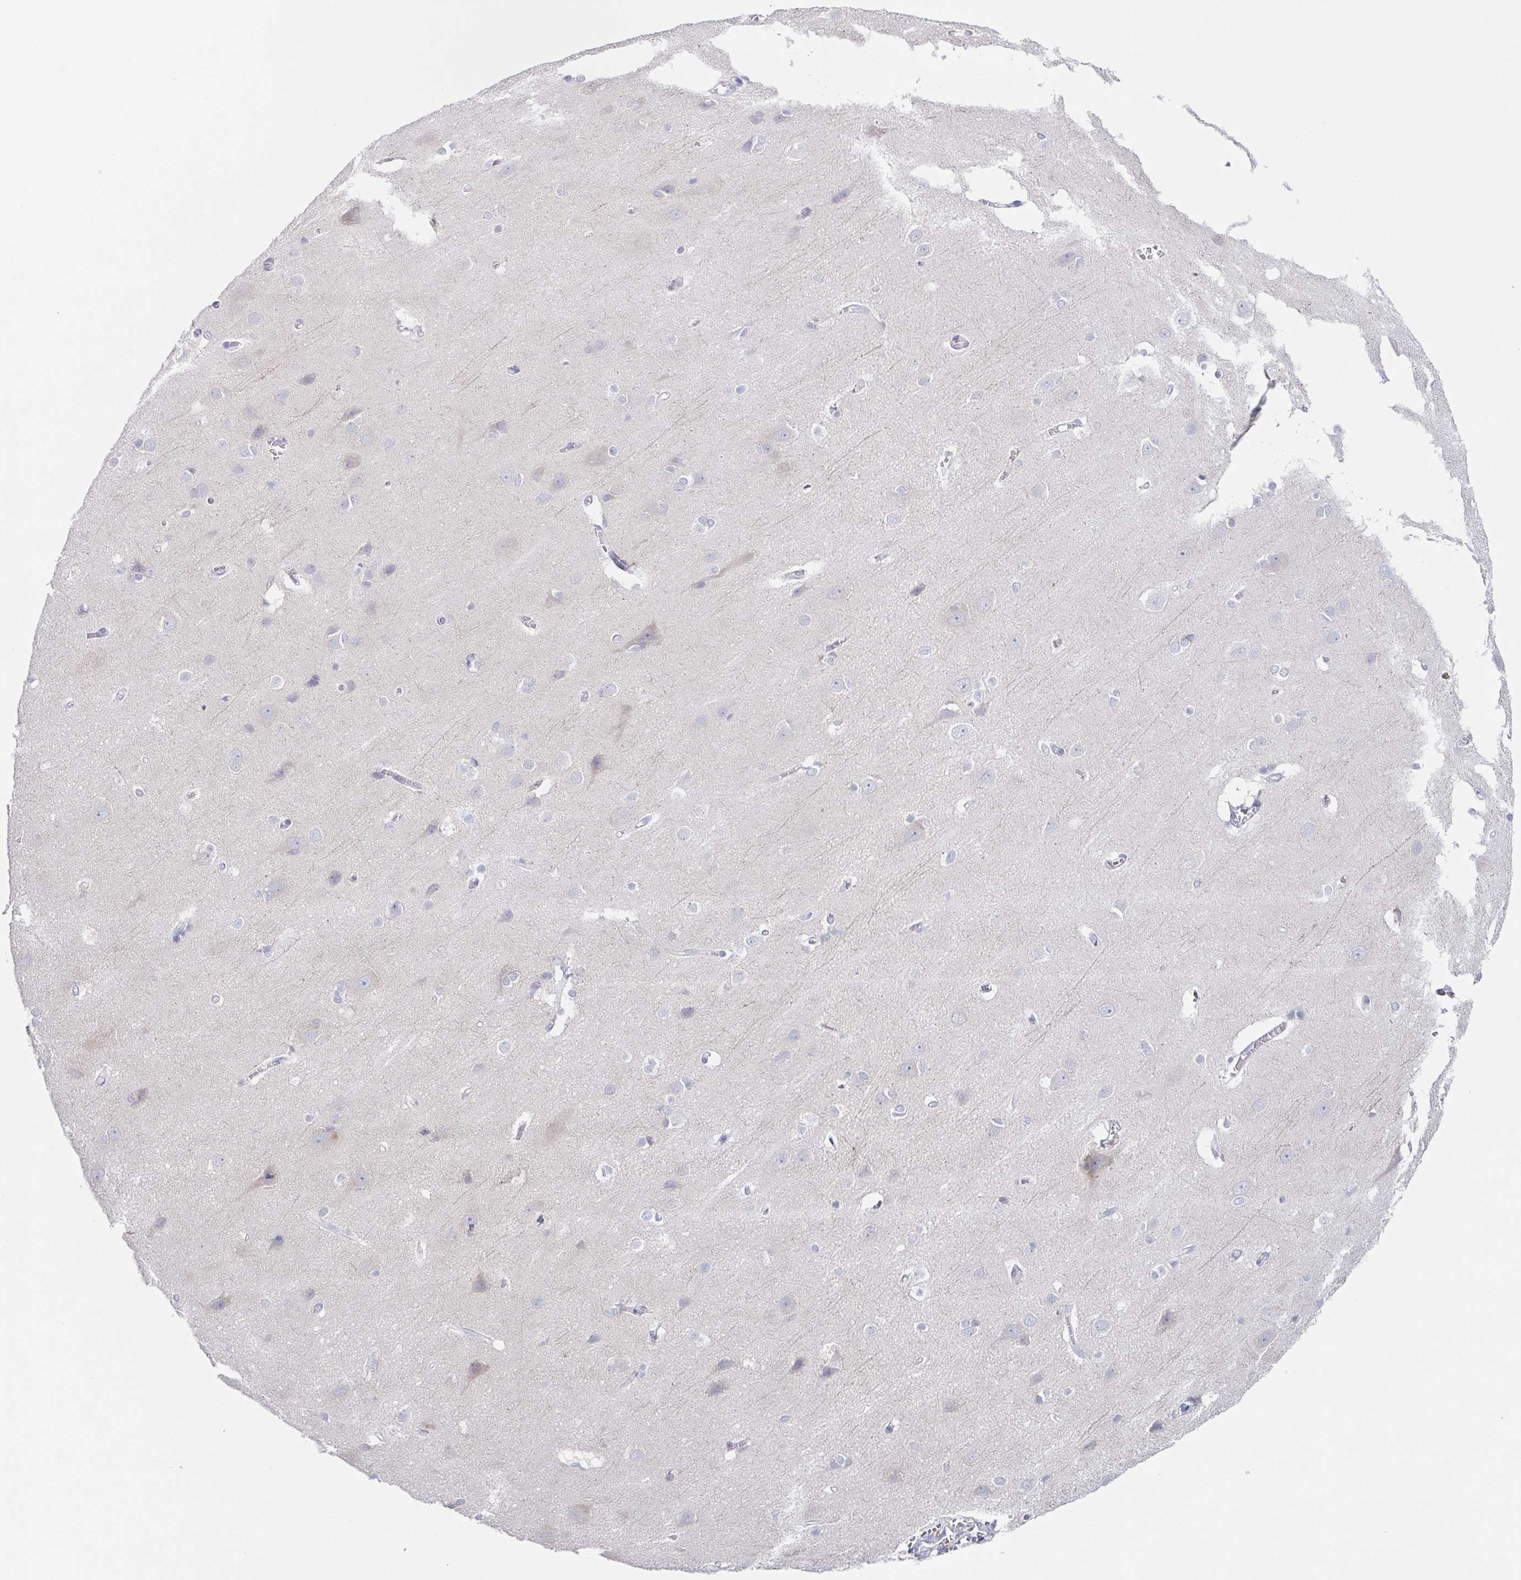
{"staining": {"intensity": "negative", "quantity": "none", "location": "none"}, "tissue": "cerebral cortex", "cell_type": "Endothelial cells", "image_type": "normal", "snomed": [{"axis": "morphology", "description": "Normal tissue, NOS"}, {"axis": "topography", "description": "Cerebral cortex"}], "caption": "Immunohistochemistry histopathology image of unremarkable cerebral cortex: cerebral cortex stained with DAB (3,3'-diaminobenzidine) shows no significant protein expression in endothelial cells.", "gene": "HTR2A", "patient": {"sex": "male", "age": 37}}